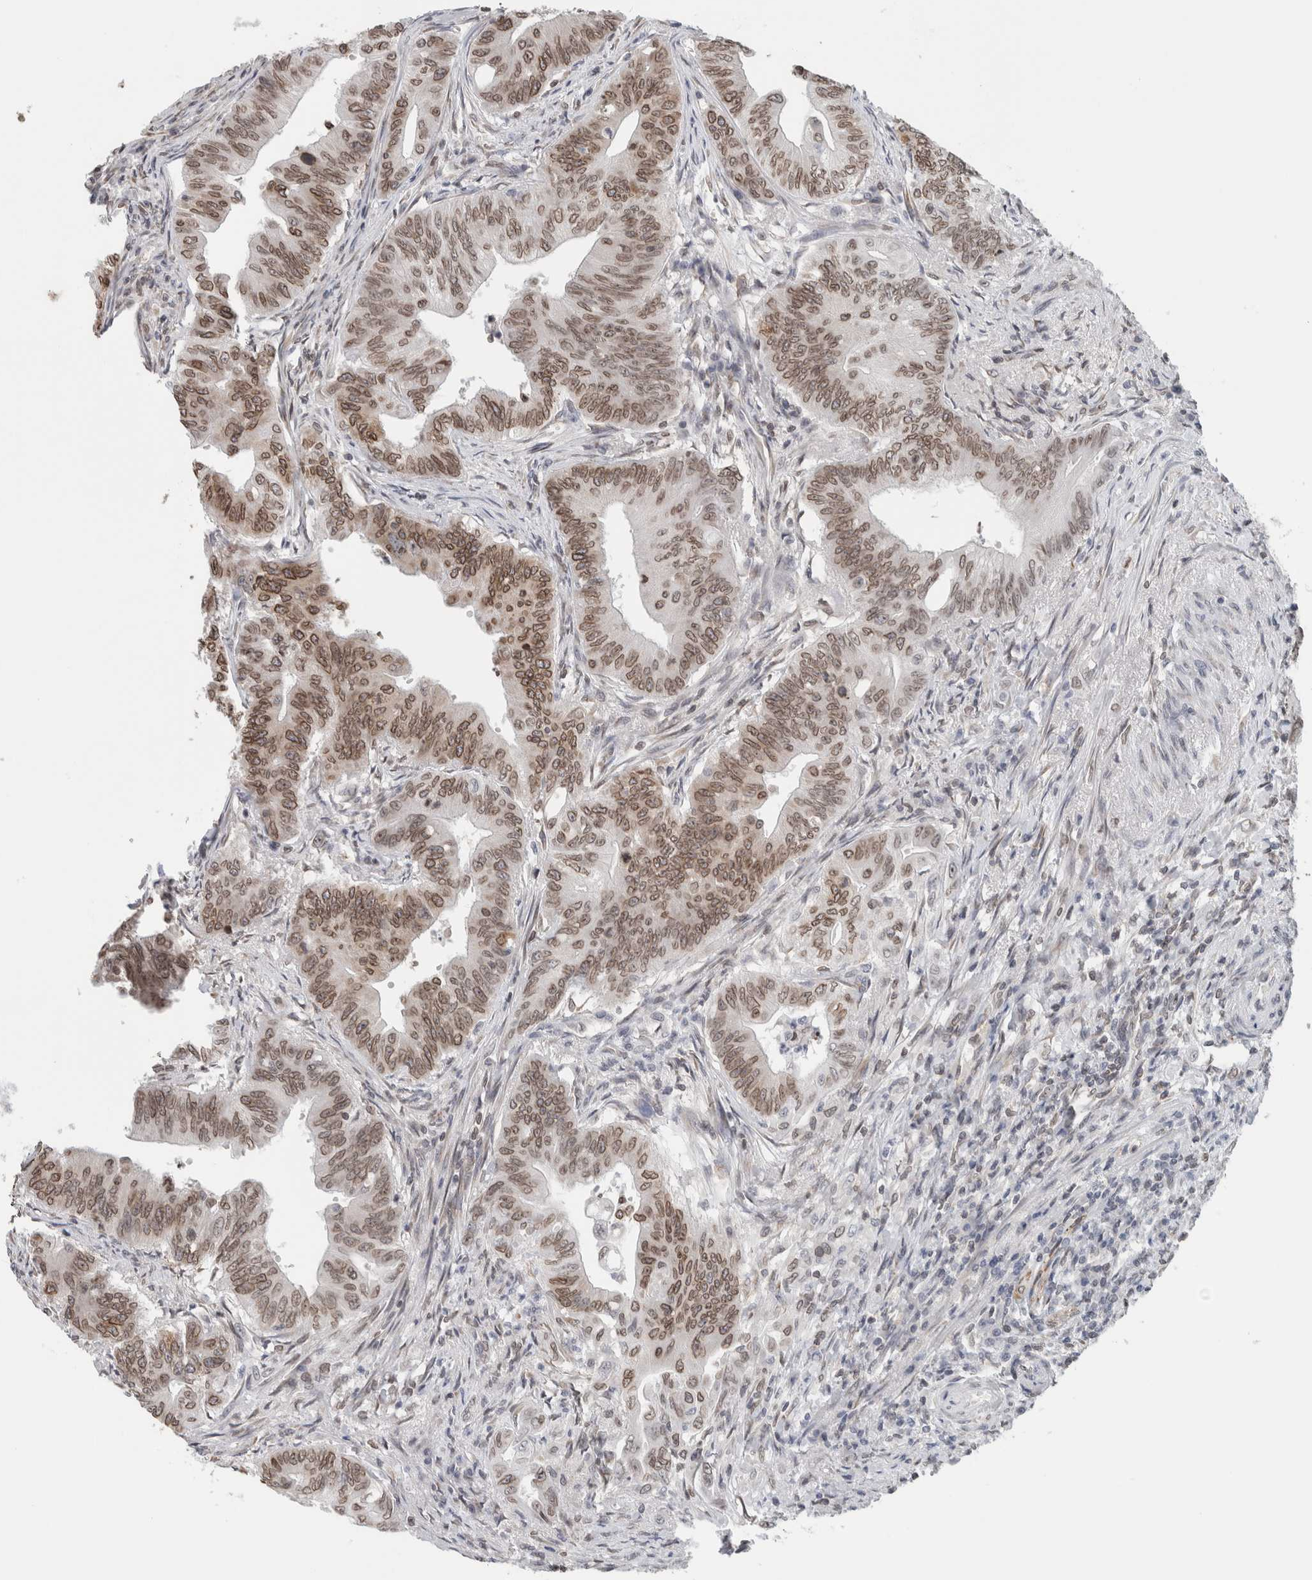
{"staining": {"intensity": "moderate", "quantity": ">75%", "location": "cytoplasmic/membranous,nuclear"}, "tissue": "colorectal cancer", "cell_type": "Tumor cells", "image_type": "cancer", "snomed": [{"axis": "morphology", "description": "Adenoma, NOS"}, {"axis": "morphology", "description": "Adenocarcinoma, NOS"}, {"axis": "topography", "description": "Colon"}], "caption": "Colorectal adenocarcinoma stained for a protein (brown) exhibits moderate cytoplasmic/membranous and nuclear positive staining in about >75% of tumor cells.", "gene": "RBMX2", "patient": {"sex": "male", "age": 79}}